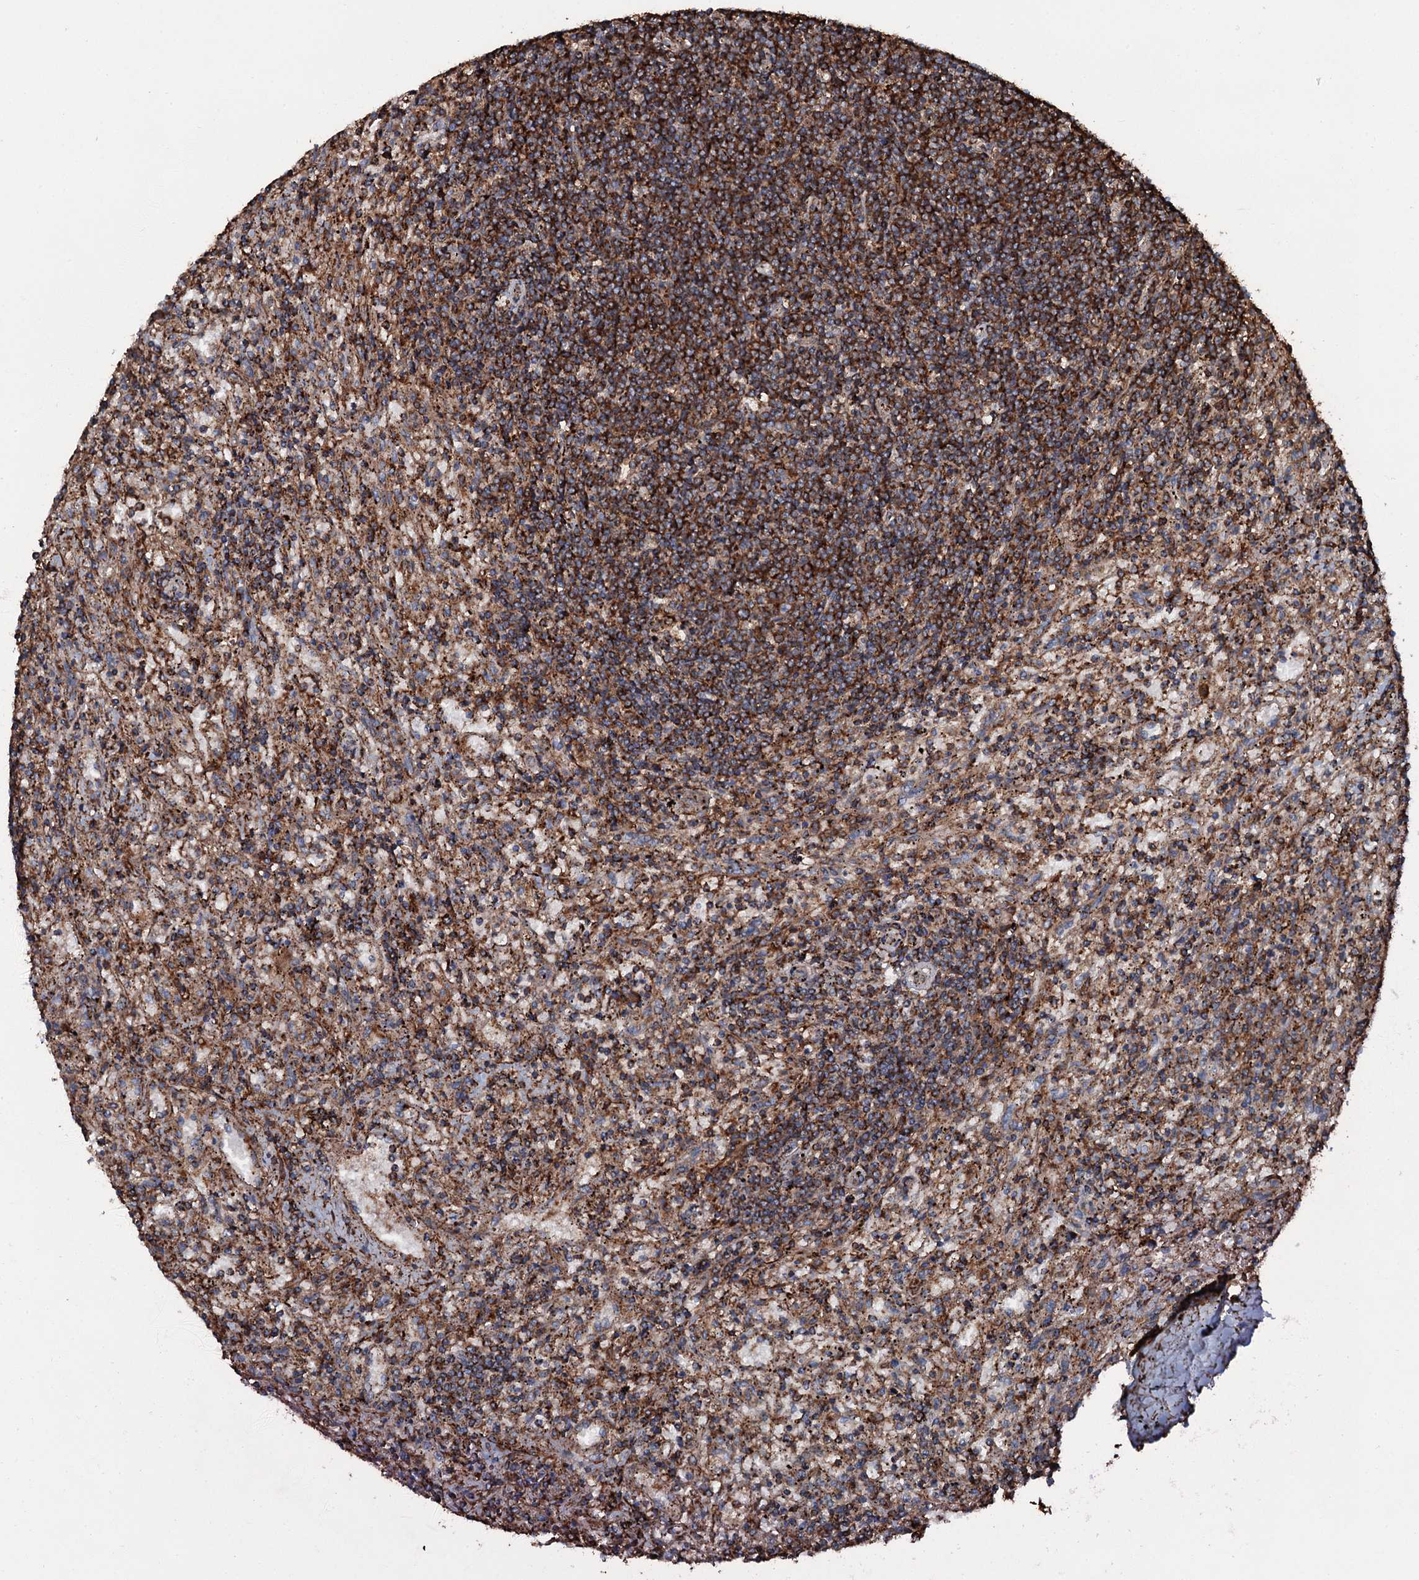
{"staining": {"intensity": "moderate", "quantity": ">75%", "location": "cytoplasmic/membranous"}, "tissue": "lymphoma", "cell_type": "Tumor cells", "image_type": "cancer", "snomed": [{"axis": "morphology", "description": "Malignant lymphoma, non-Hodgkin's type, Low grade"}, {"axis": "topography", "description": "Spleen"}], "caption": "Malignant lymphoma, non-Hodgkin's type (low-grade) stained for a protein shows moderate cytoplasmic/membranous positivity in tumor cells.", "gene": "VWA8", "patient": {"sex": "male", "age": 76}}